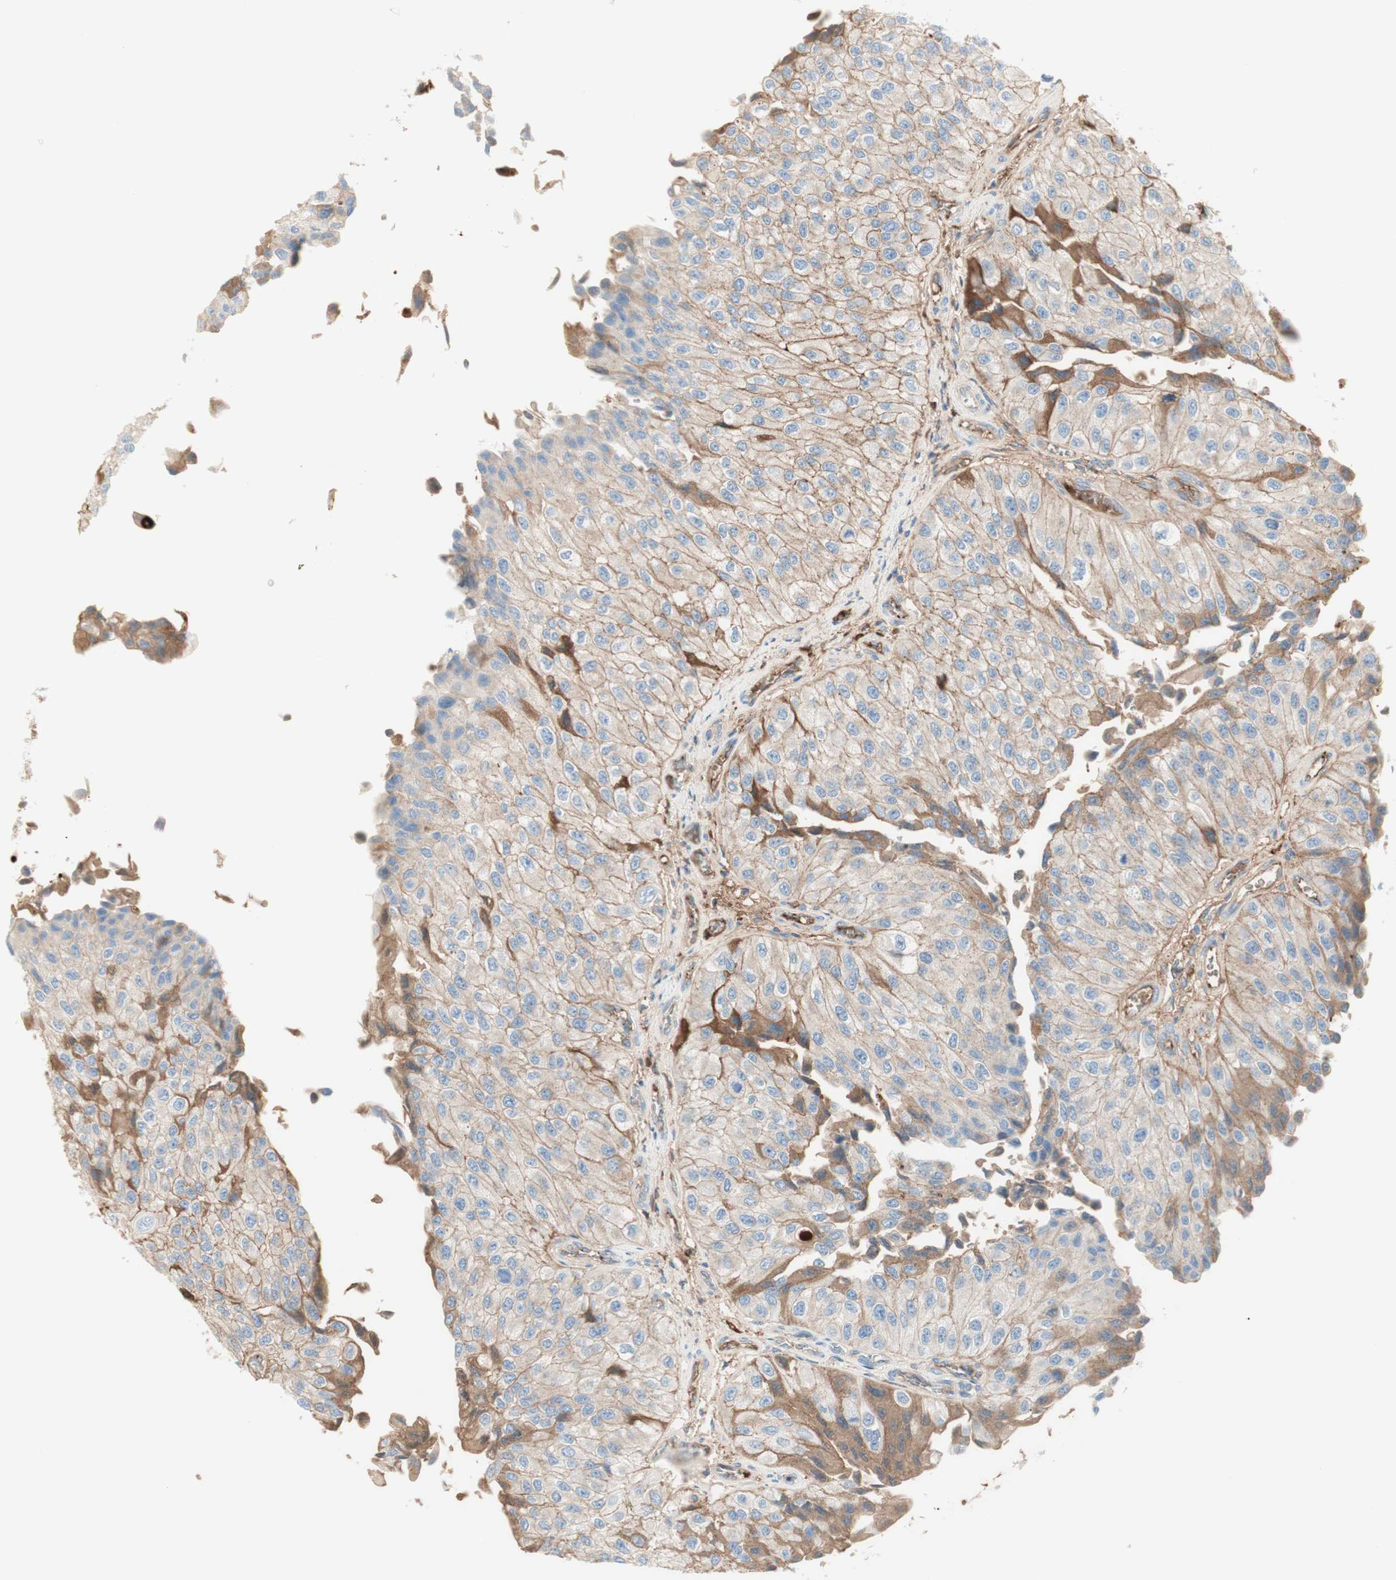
{"staining": {"intensity": "moderate", "quantity": "25%-75%", "location": "cytoplasmic/membranous"}, "tissue": "urothelial cancer", "cell_type": "Tumor cells", "image_type": "cancer", "snomed": [{"axis": "morphology", "description": "Urothelial carcinoma, High grade"}, {"axis": "topography", "description": "Kidney"}, {"axis": "topography", "description": "Urinary bladder"}], "caption": "Immunohistochemical staining of urothelial carcinoma (high-grade) demonstrates medium levels of moderate cytoplasmic/membranous protein expression in approximately 25%-75% of tumor cells.", "gene": "KNG1", "patient": {"sex": "male", "age": 77}}